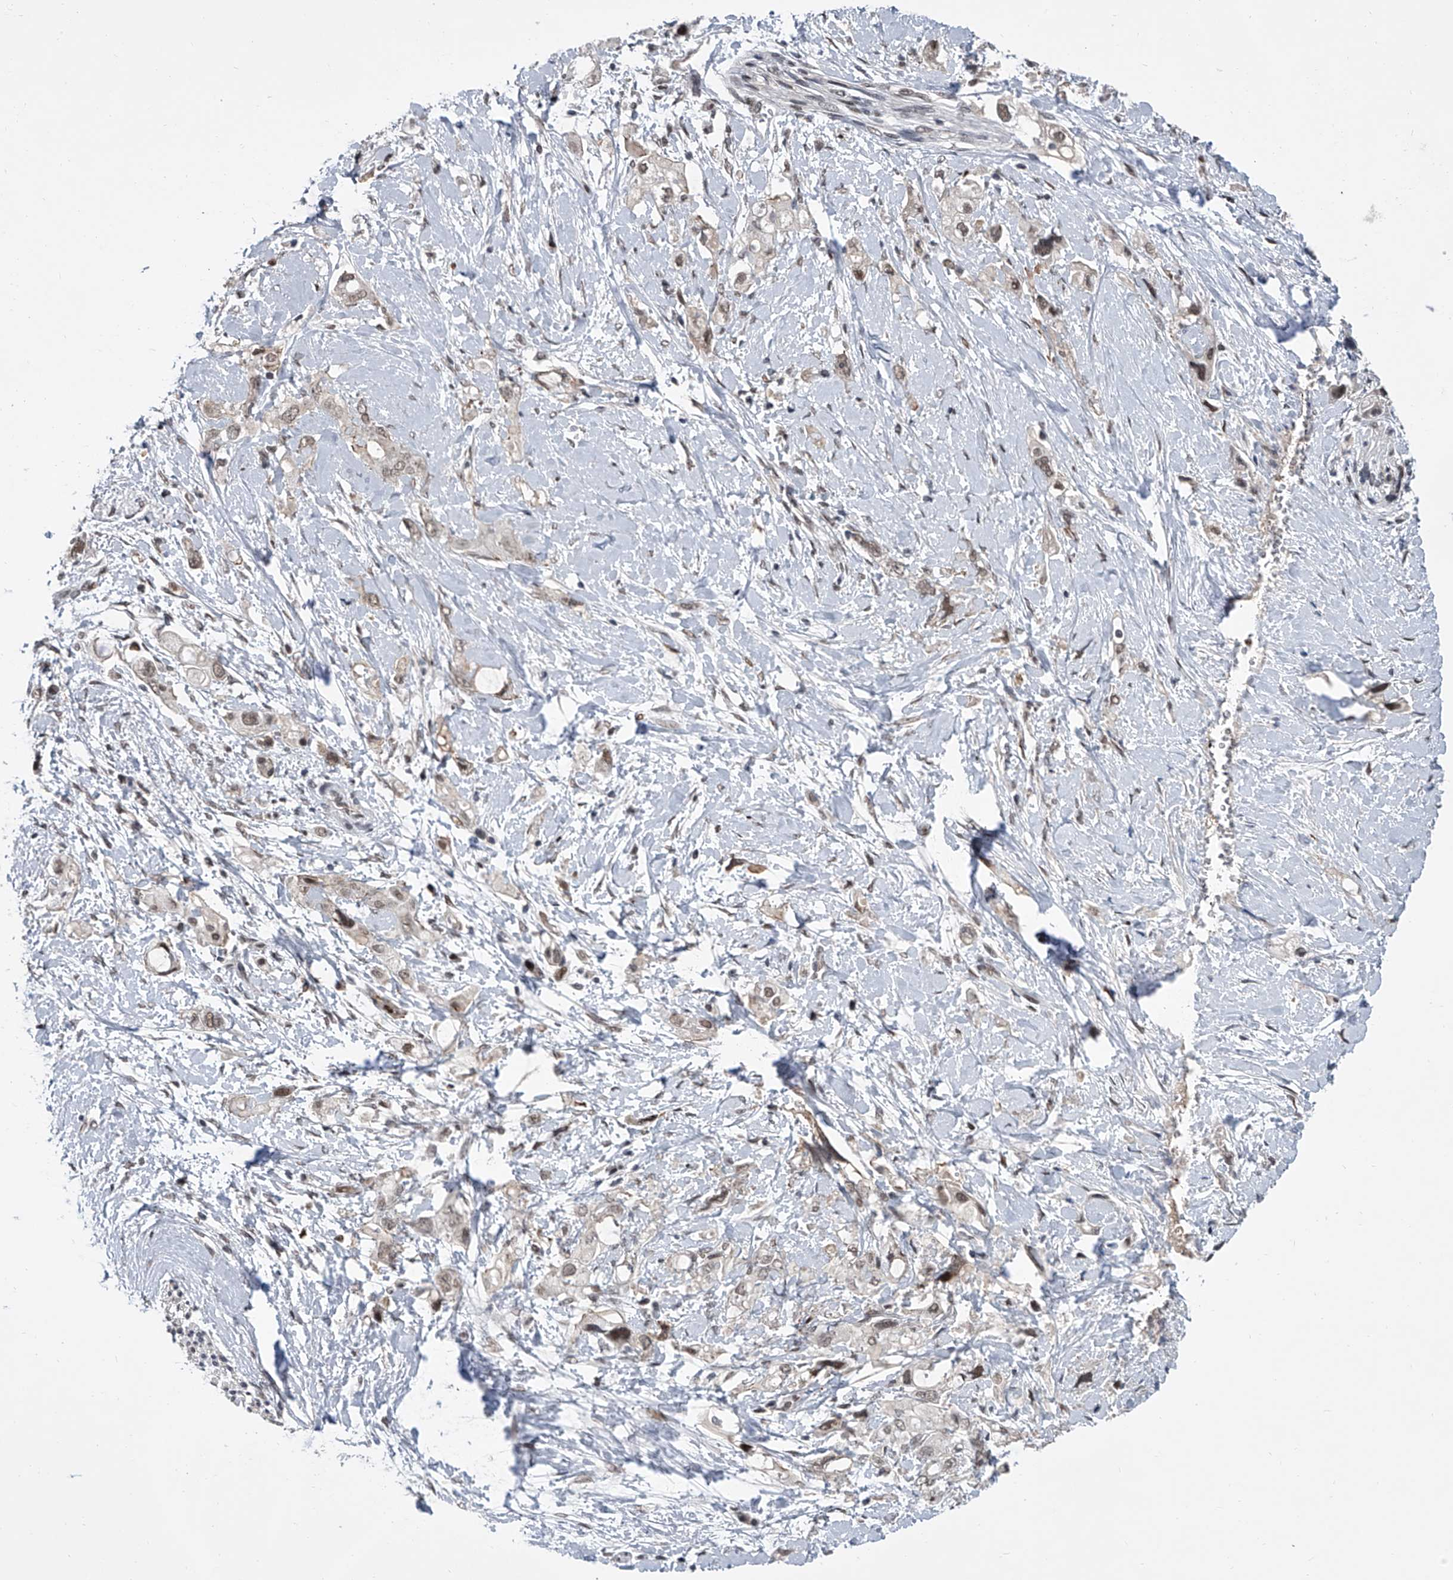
{"staining": {"intensity": "weak", "quantity": "25%-75%", "location": "nuclear"}, "tissue": "pancreatic cancer", "cell_type": "Tumor cells", "image_type": "cancer", "snomed": [{"axis": "morphology", "description": "Adenocarcinoma, NOS"}, {"axis": "topography", "description": "Pancreas"}], "caption": "A low amount of weak nuclear staining is seen in approximately 25%-75% of tumor cells in adenocarcinoma (pancreatic) tissue.", "gene": "ZNF426", "patient": {"sex": "female", "age": 56}}